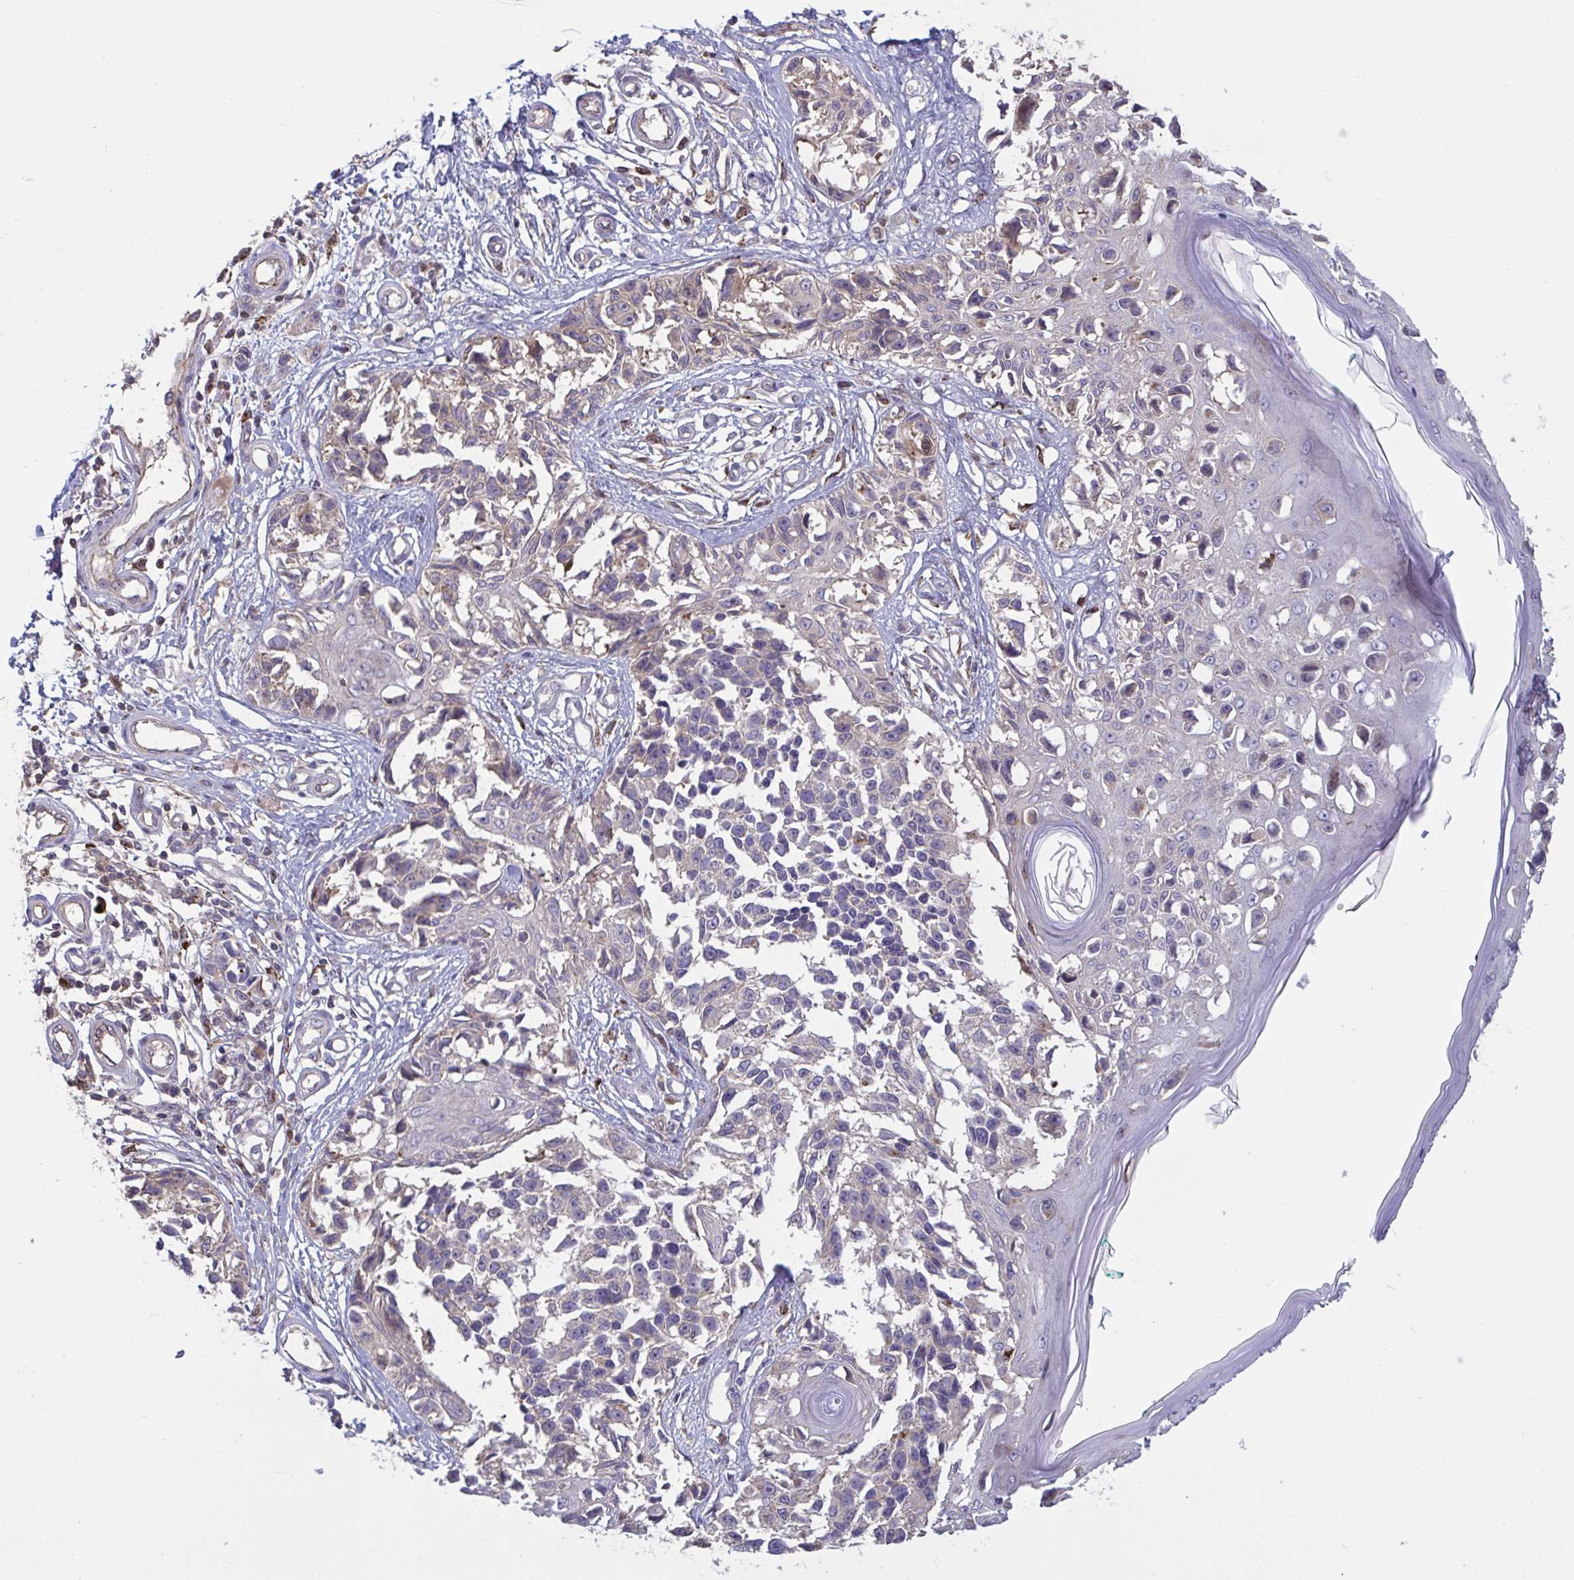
{"staining": {"intensity": "negative", "quantity": "none", "location": "none"}, "tissue": "melanoma", "cell_type": "Tumor cells", "image_type": "cancer", "snomed": [{"axis": "morphology", "description": "Malignant melanoma, NOS"}, {"axis": "topography", "description": "Skin"}], "caption": "Melanoma was stained to show a protein in brown. There is no significant staining in tumor cells.", "gene": "IL1R1", "patient": {"sex": "male", "age": 73}}